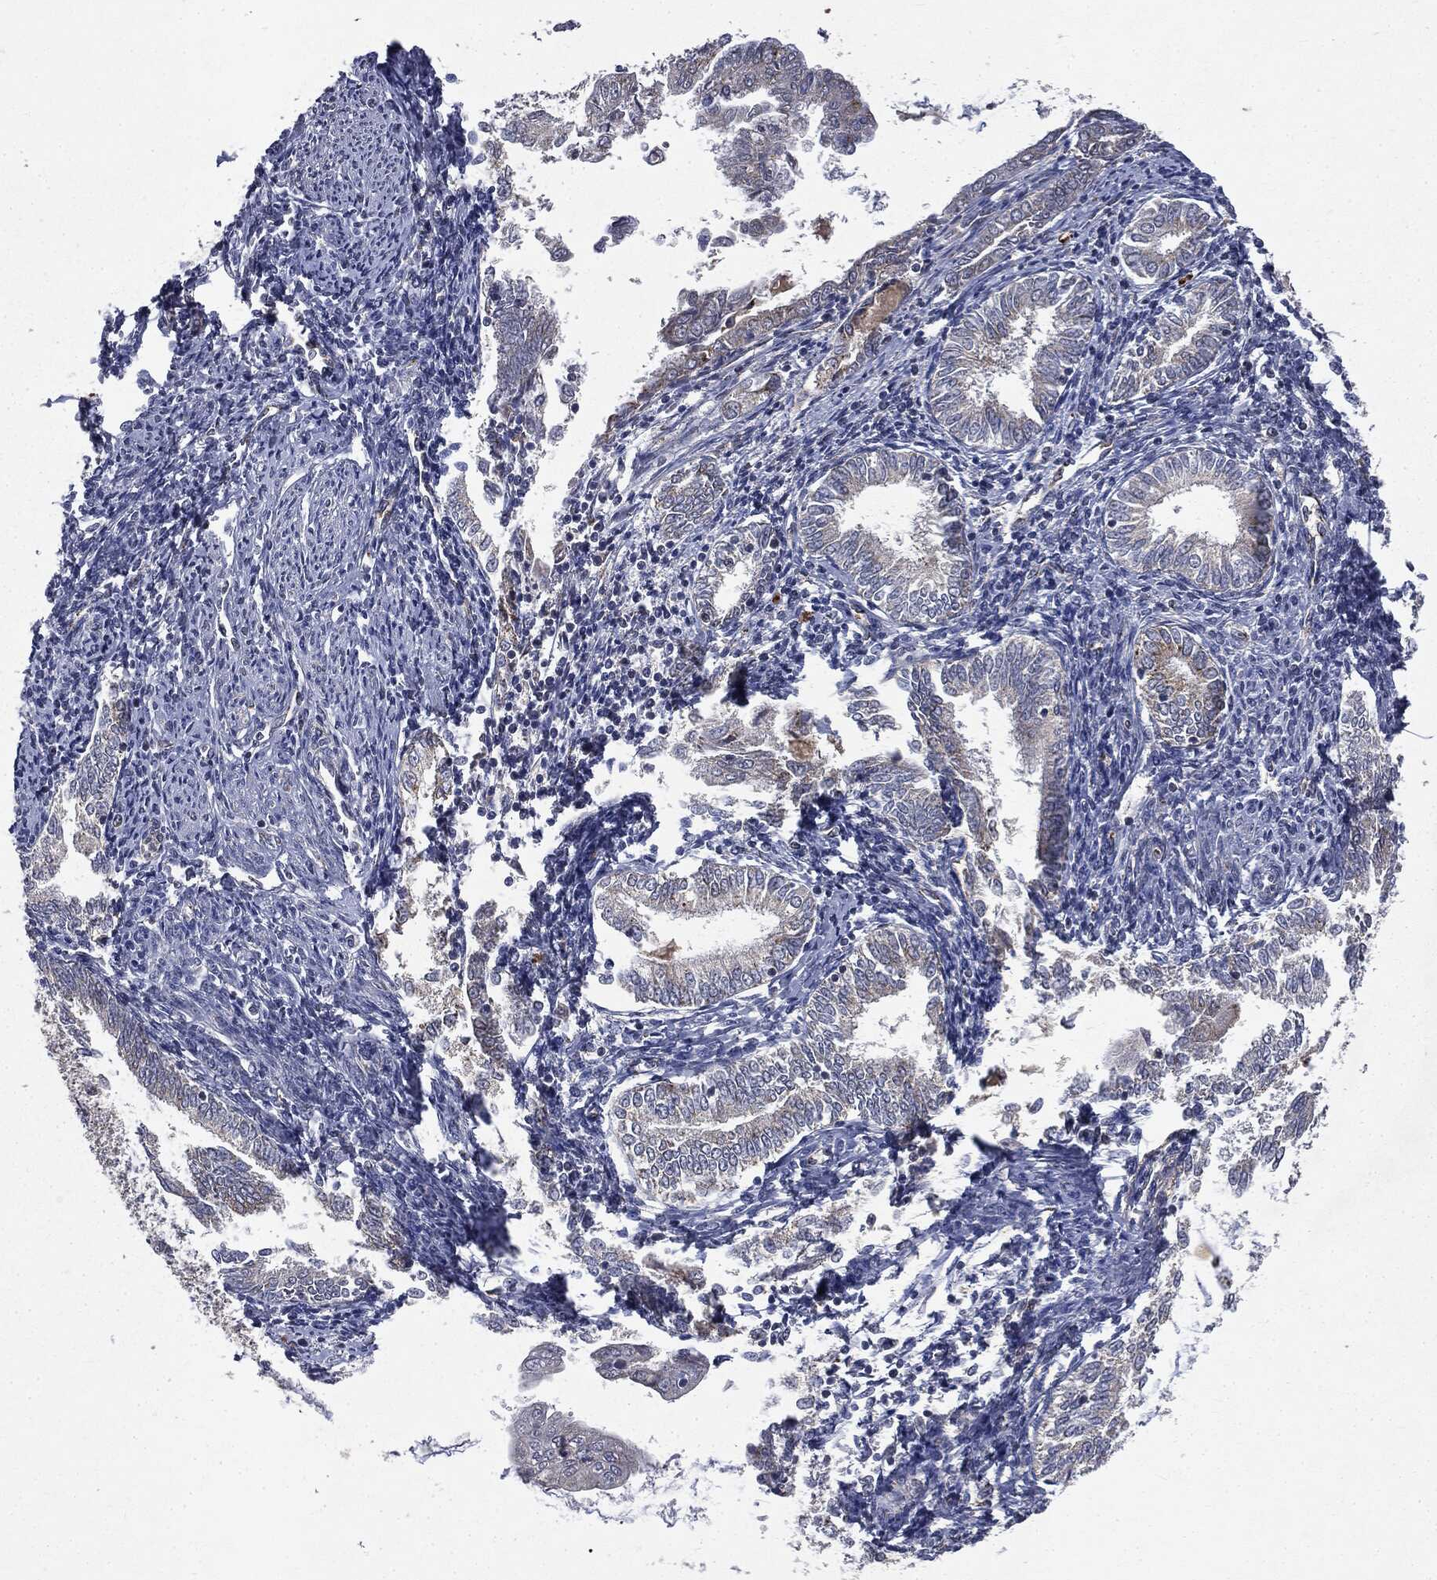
{"staining": {"intensity": "strong", "quantity": "<25%", "location": "cytoplasmic/membranous"}, "tissue": "endometrial cancer", "cell_type": "Tumor cells", "image_type": "cancer", "snomed": [{"axis": "morphology", "description": "Adenocarcinoma, NOS"}, {"axis": "topography", "description": "Endometrium"}], "caption": "High-magnification brightfield microscopy of endometrial cancer (adenocarcinoma) stained with DAB (brown) and counterstained with hematoxylin (blue). tumor cells exhibit strong cytoplasmic/membranous expression is appreciated in about<25% of cells.", "gene": "PLPPR2", "patient": {"sex": "female", "age": 56}}